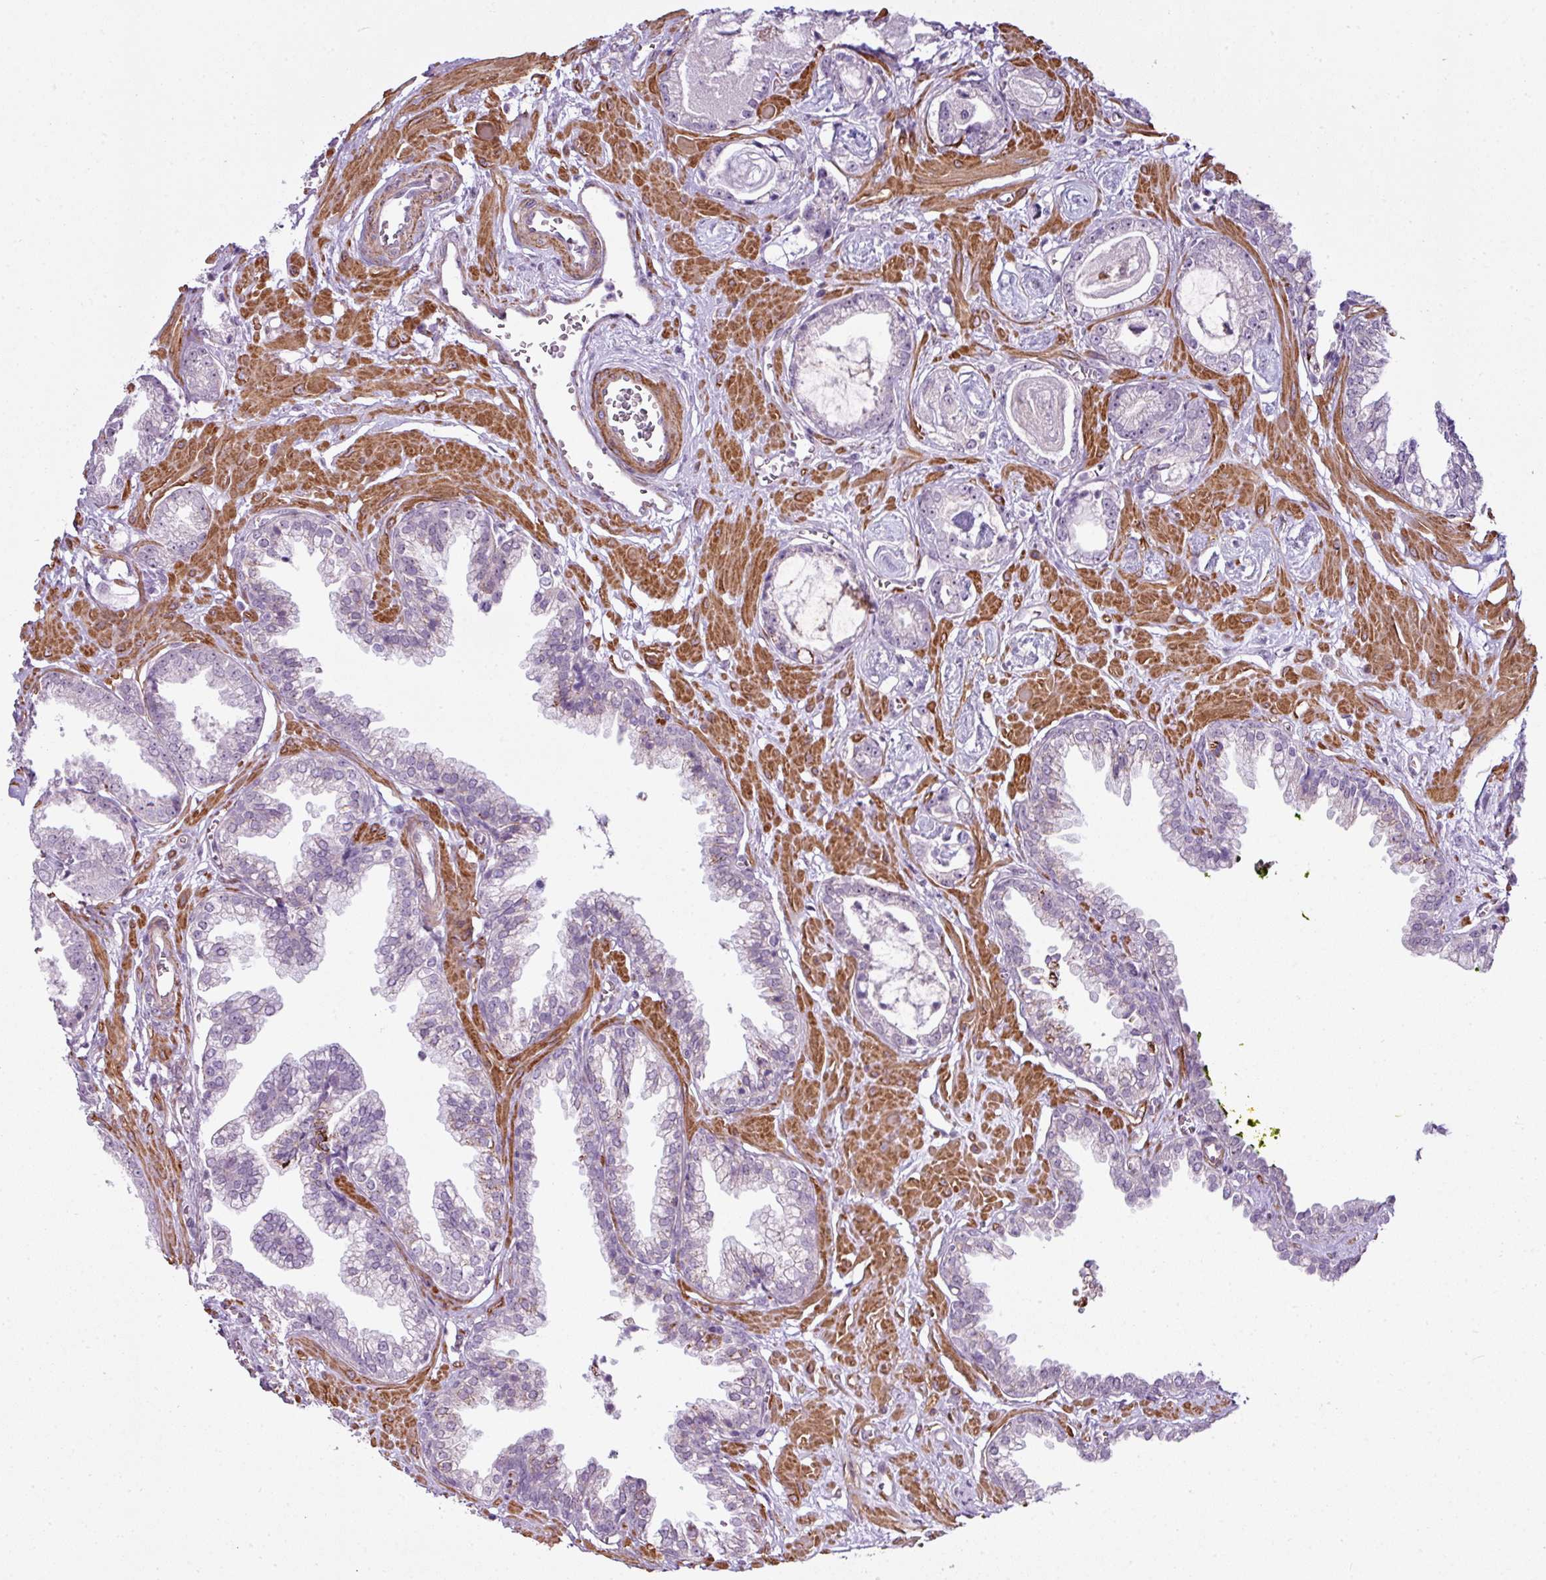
{"staining": {"intensity": "negative", "quantity": "none", "location": "none"}, "tissue": "prostate cancer", "cell_type": "Tumor cells", "image_type": "cancer", "snomed": [{"axis": "morphology", "description": "Adenocarcinoma, Low grade"}, {"axis": "topography", "description": "Prostate"}], "caption": "A micrograph of human prostate cancer is negative for staining in tumor cells.", "gene": "ZNF688", "patient": {"sex": "male", "age": 60}}